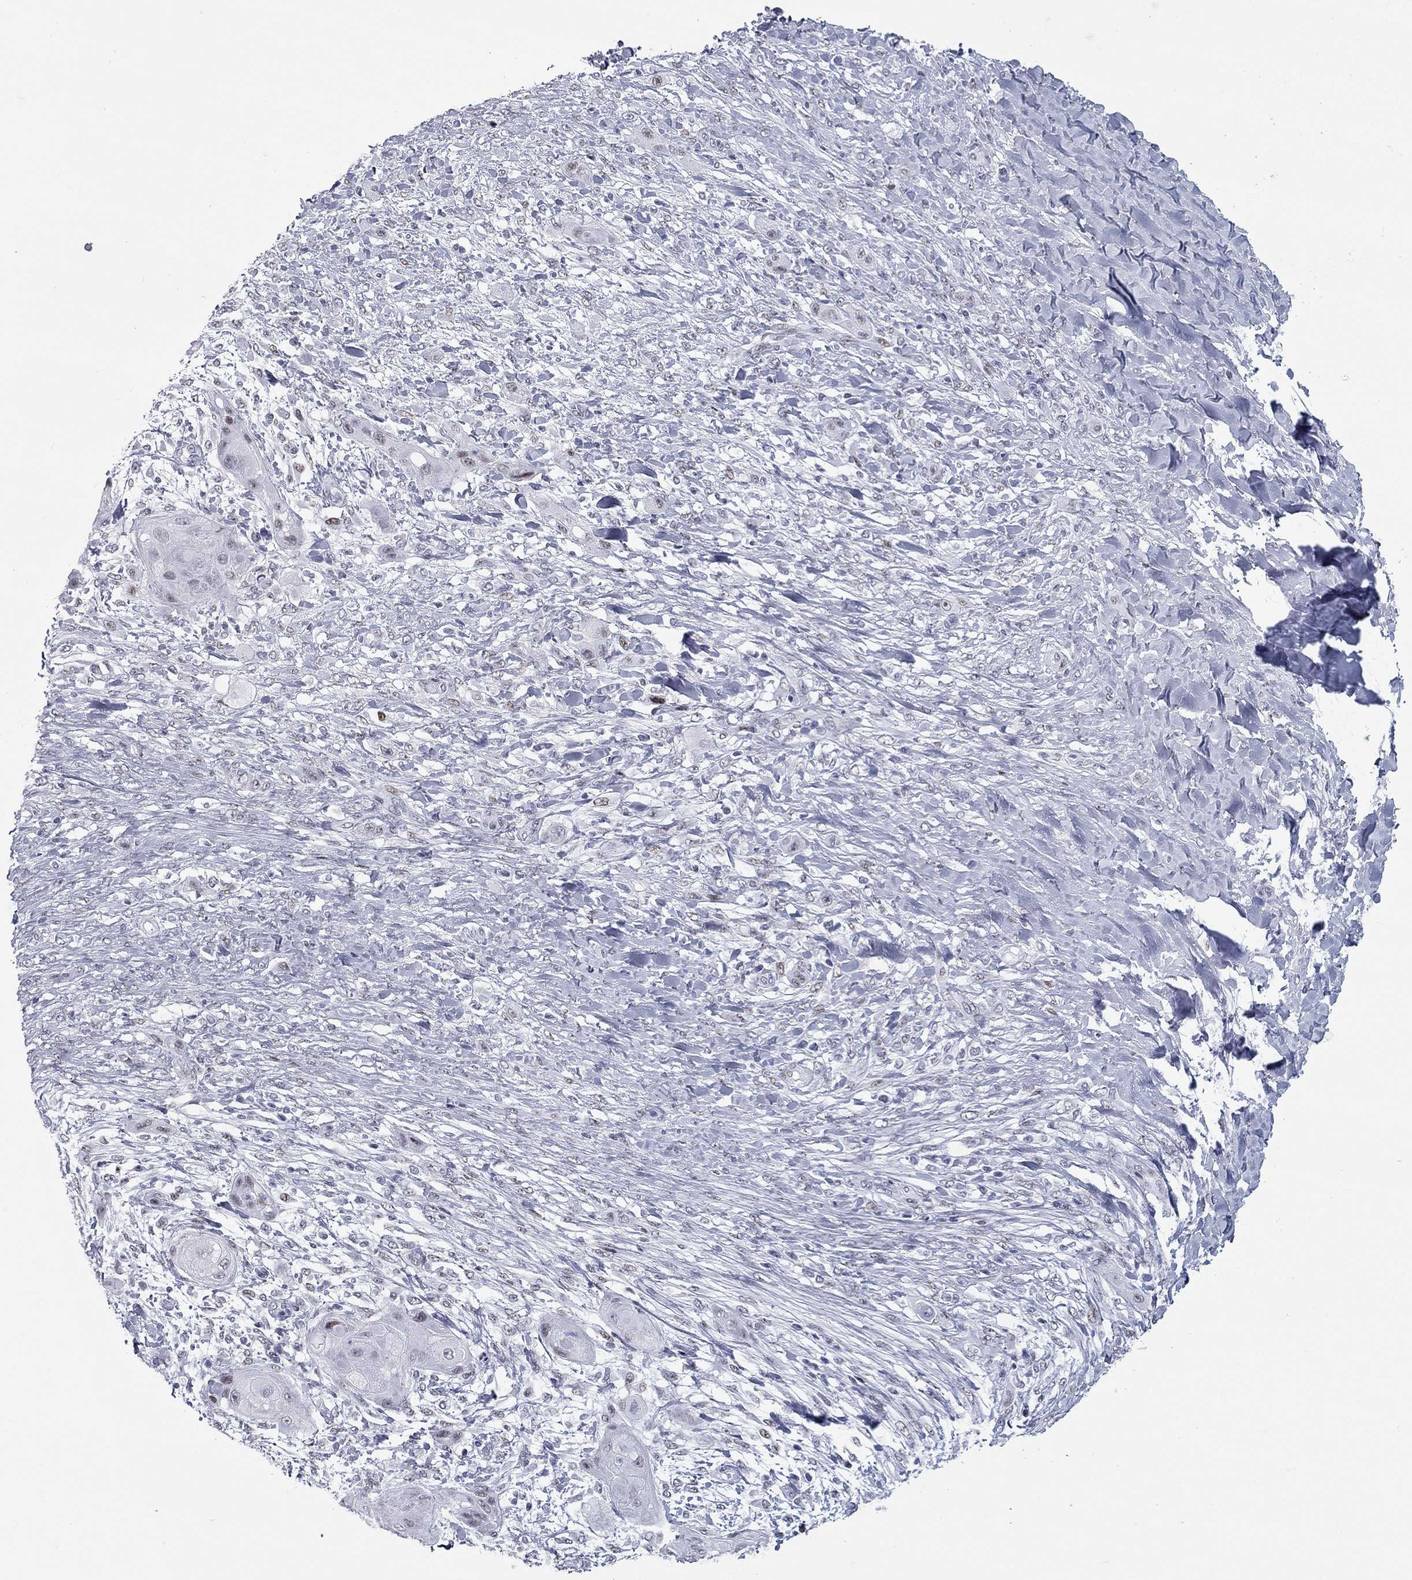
{"staining": {"intensity": "negative", "quantity": "none", "location": "none"}, "tissue": "skin cancer", "cell_type": "Tumor cells", "image_type": "cancer", "snomed": [{"axis": "morphology", "description": "Squamous cell carcinoma, NOS"}, {"axis": "topography", "description": "Skin"}], "caption": "Human skin cancer (squamous cell carcinoma) stained for a protein using immunohistochemistry exhibits no positivity in tumor cells.", "gene": "ASF1B", "patient": {"sex": "male", "age": 62}}